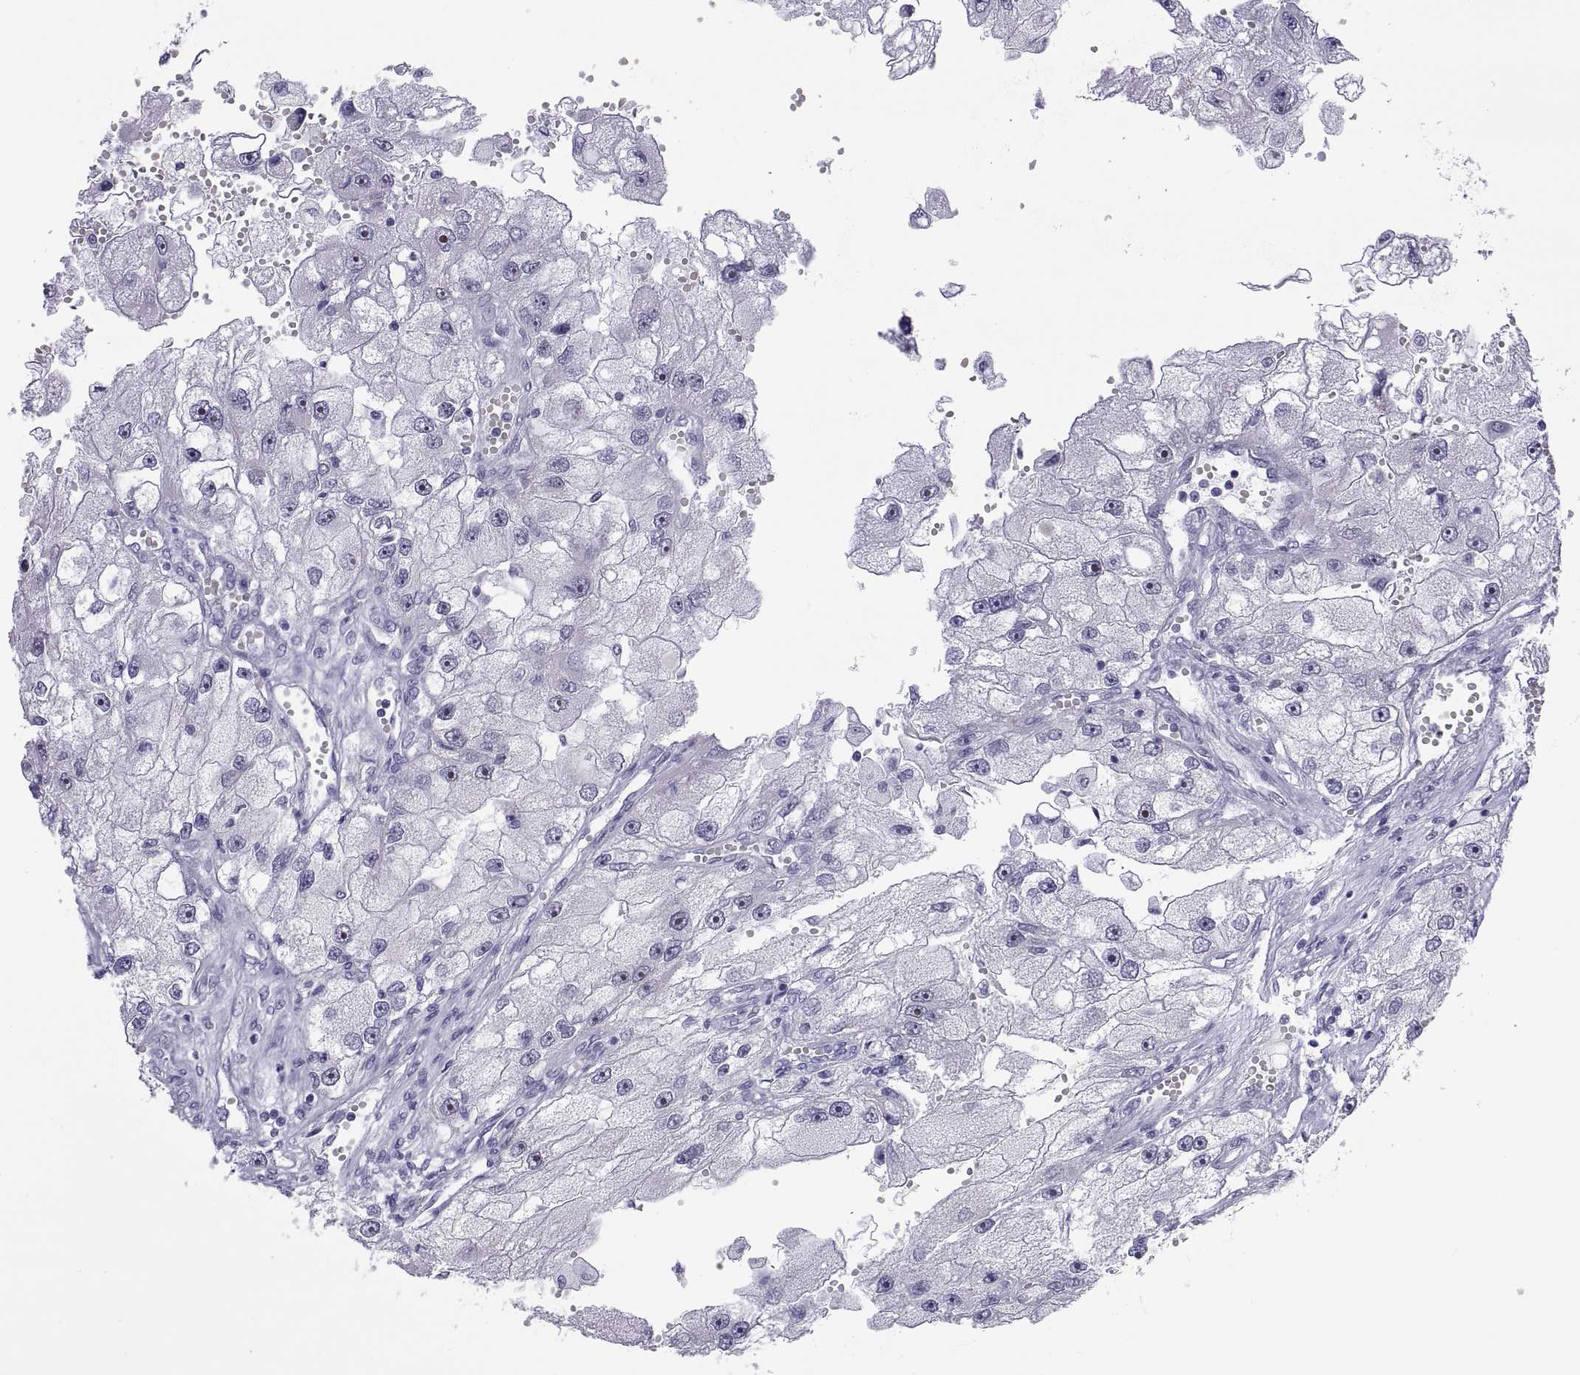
{"staining": {"intensity": "negative", "quantity": "none", "location": "none"}, "tissue": "renal cancer", "cell_type": "Tumor cells", "image_type": "cancer", "snomed": [{"axis": "morphology", "description": "Adenocarcinoma, NOS"}, {"axis": "topography", "description": "Kidney"}], "caption": "Protein analysis of renal cancer displays no significant staining in tumor cells.", "gene": "VSX2", "patient": {"sex": "male", "age": 63}}